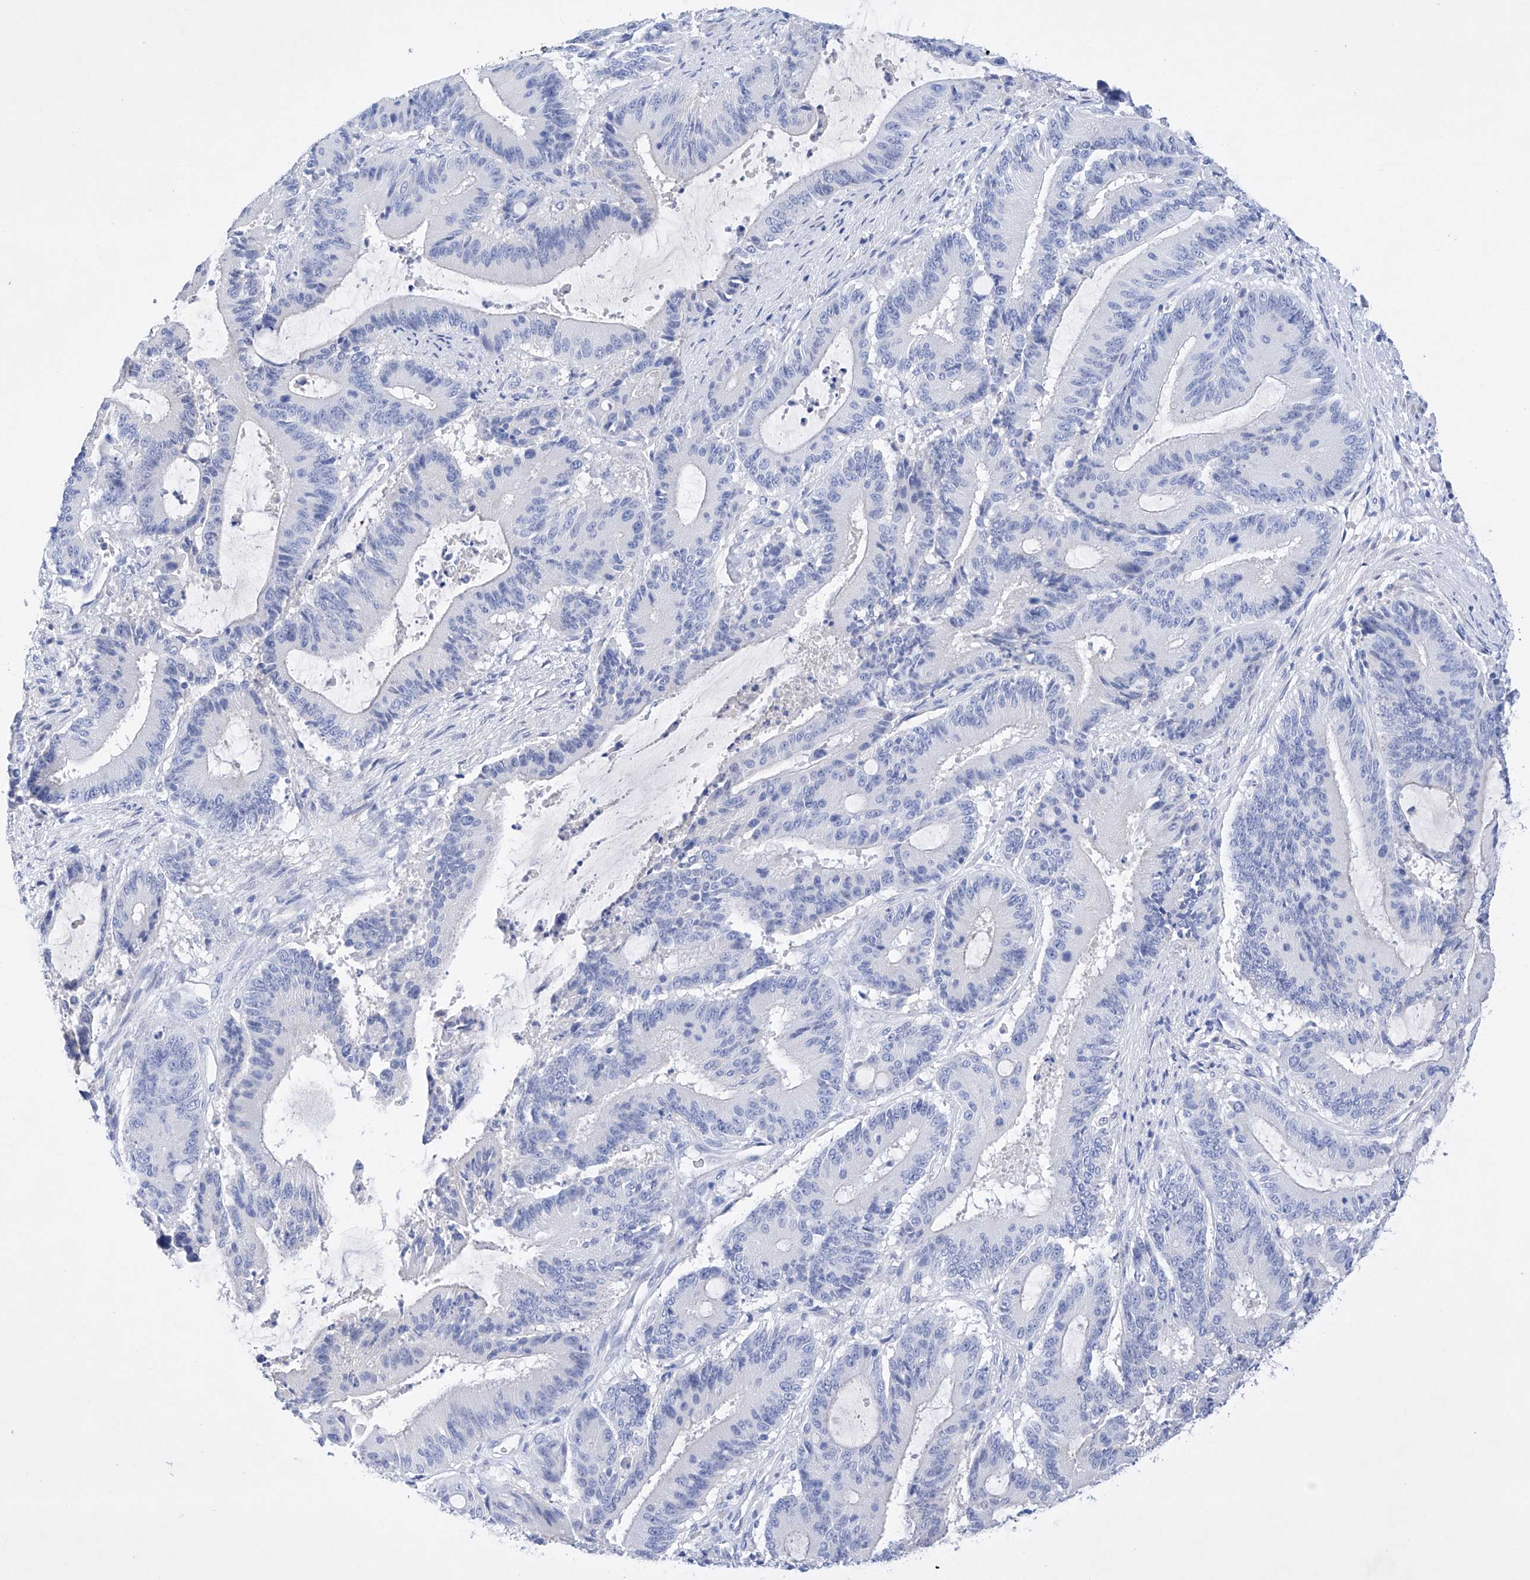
{"staining": {"intensity": "negative", "quantity": "none", "location": "none"}, "tissue": "liver cancer", "cell_type": "Tumor cells", "image_type": "cancer", "snomed": [{"axis": "morphology", "description": "Normal tissue, NOS"}, {"axis": "morphology", "description": "Cholangiocarcinoma"}, {"axis": "topography", "description": "Liver"}, {"axis": "topography", "description": "Peripheral nerve tissue"}], "caption": "This is an immunohistochemistry histopathology image of human liver cancer (cholangiocarcinoma). There is no positivity in tumor cells.", "gene": "LURAP1", "patient": {"sex": "female", "age": 73}}